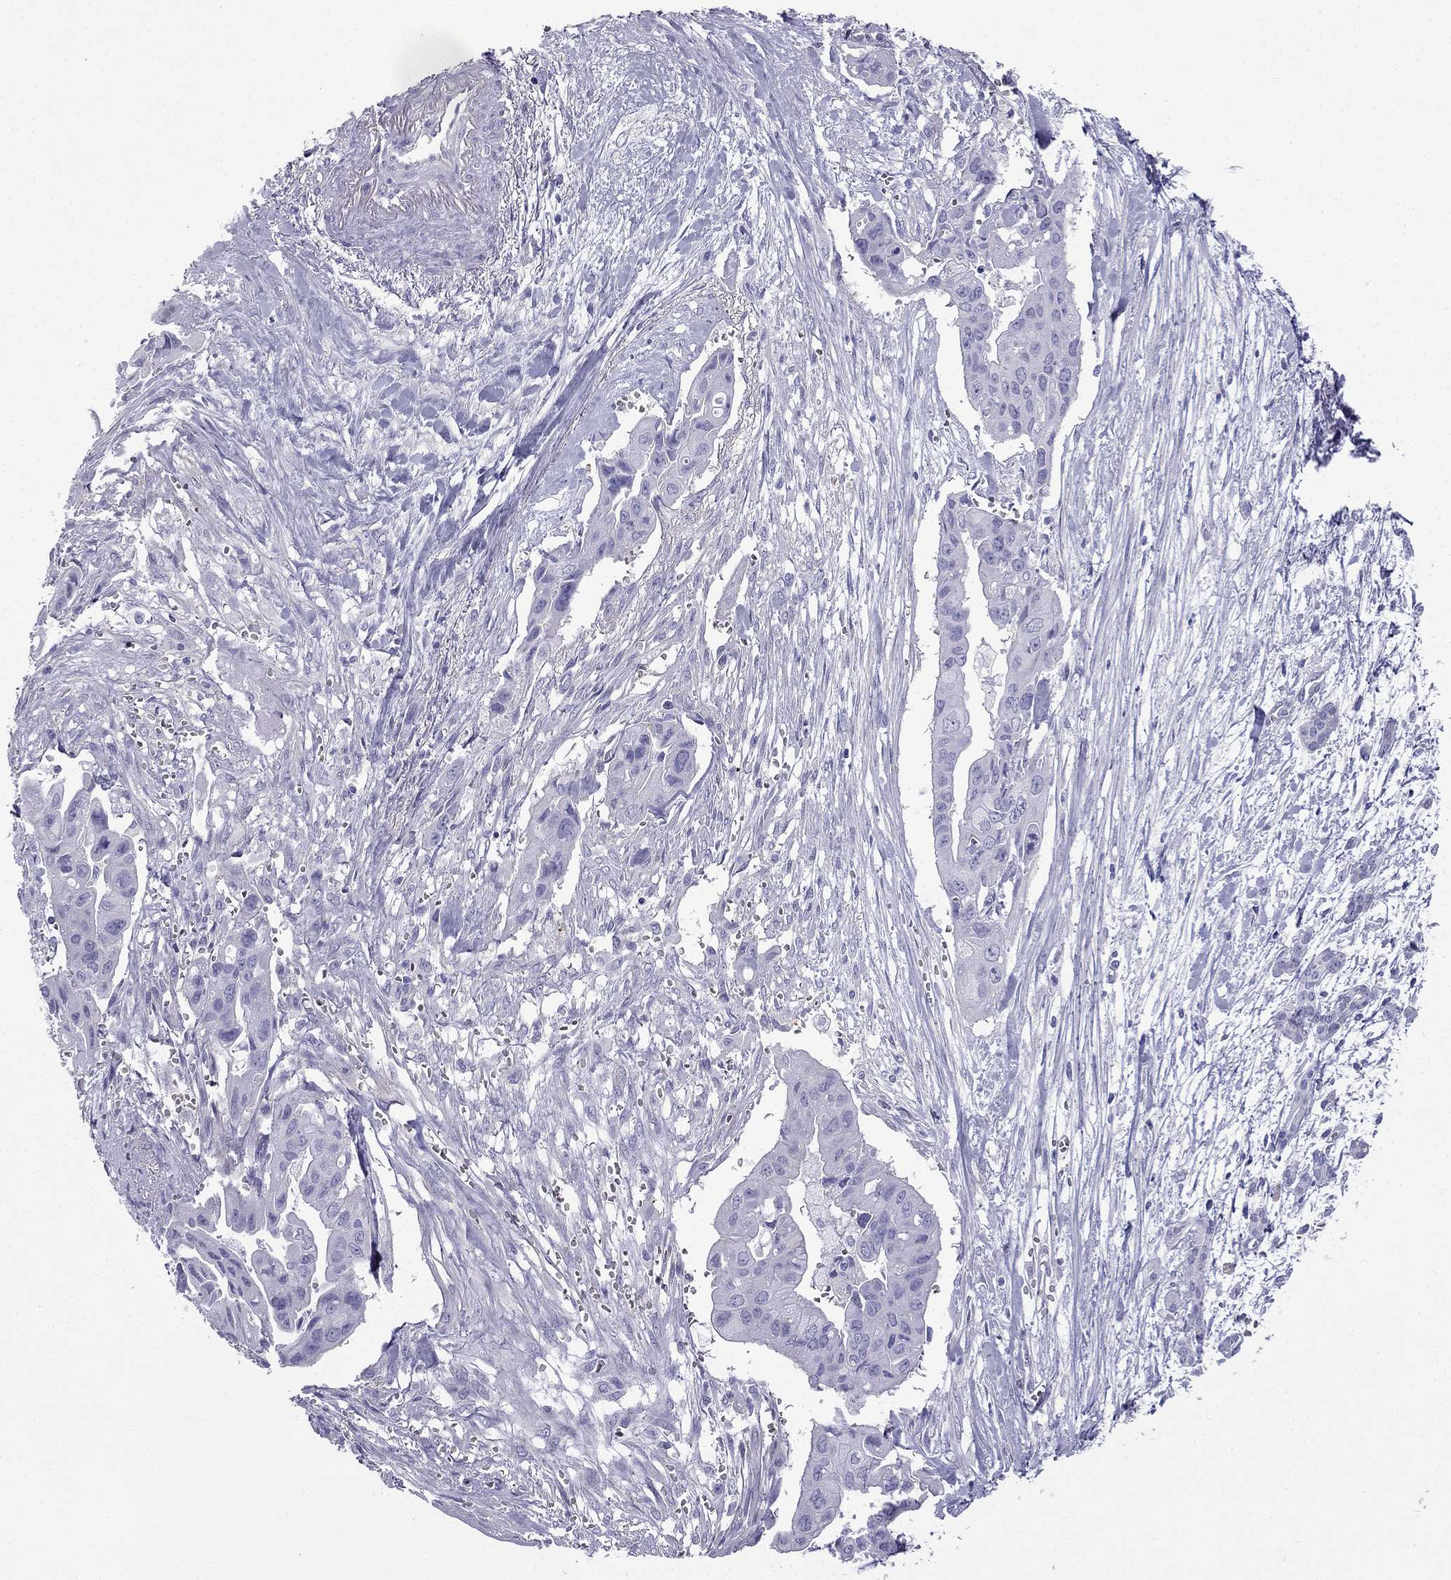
{"staining": {"intensity": "negative", "quantity": "none", "location": "none"}, "tissue": "pancreatic cancer", "cell_type": "Tumor cells", "image_type": "cancer", "snomed": [{"axis": "morphology", "description": "Adenocarcinoma, NOS"}, {"axis": "topography", "description": "Pancreas"}], "caption": "This is an immunohistochemistry micrograph of pancreatic cancer. There is no expression in tumor cells.", "gene": "GJA8", "patient": {"sex": "male", "age": 60}}